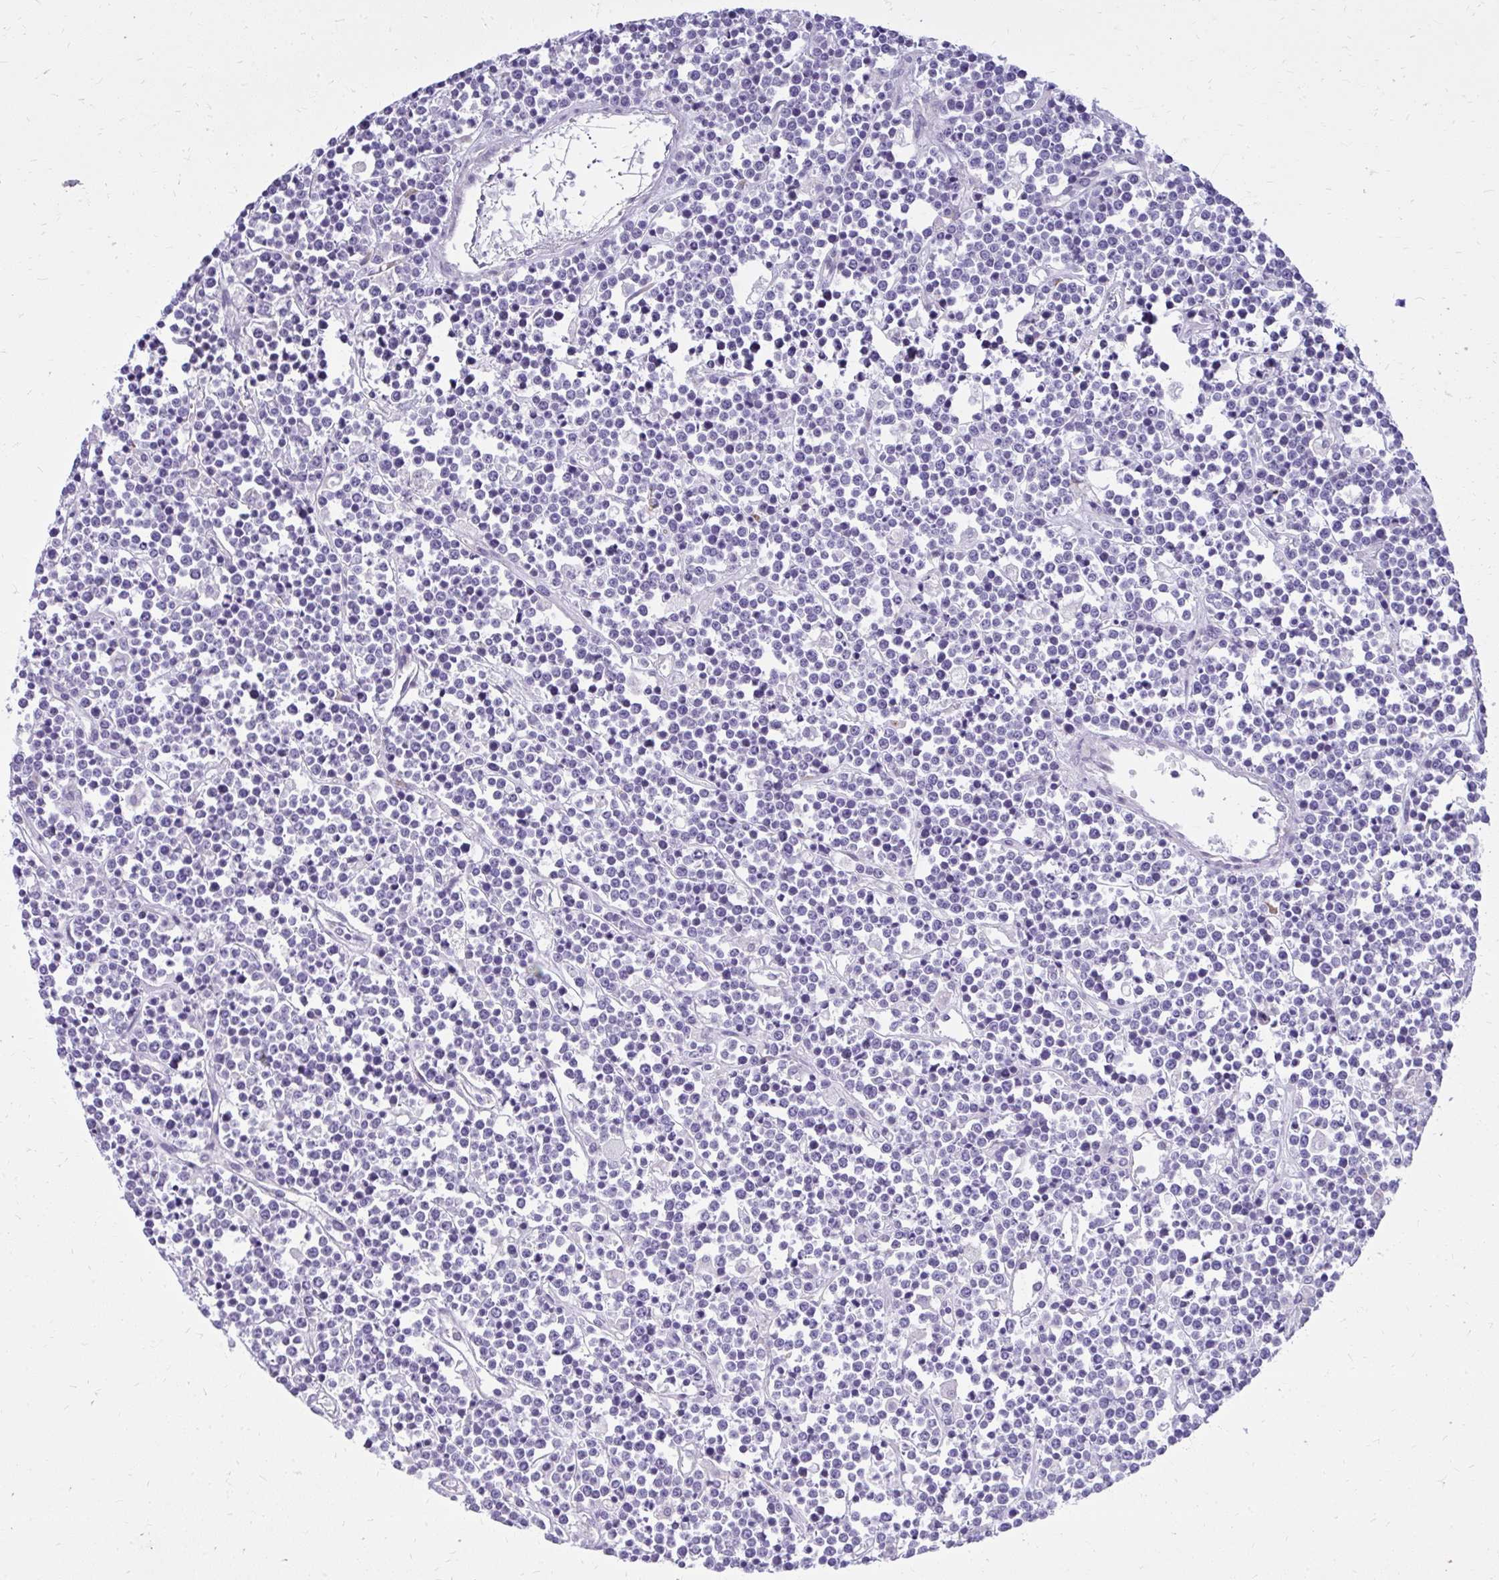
{"staining": {"intensity": "negative", "quantity": "none", "location": "none"}, "tissue": "lymphoma", "cell_type": "Tumor cells", "image_type": "cancer", "snomed": [{"axis": "morphology", "description": "Malignant lymphoma, non-Hodgkin's type, High grade"}, {"axis": "topography", "description": "Ovary"}], "caption": "A histopathology image of lymphoma stained for a protein demonstrates no brown staining in tumor cells.", "gene": "PRAP1", "patient": {"sex": "female", "age": 56}}